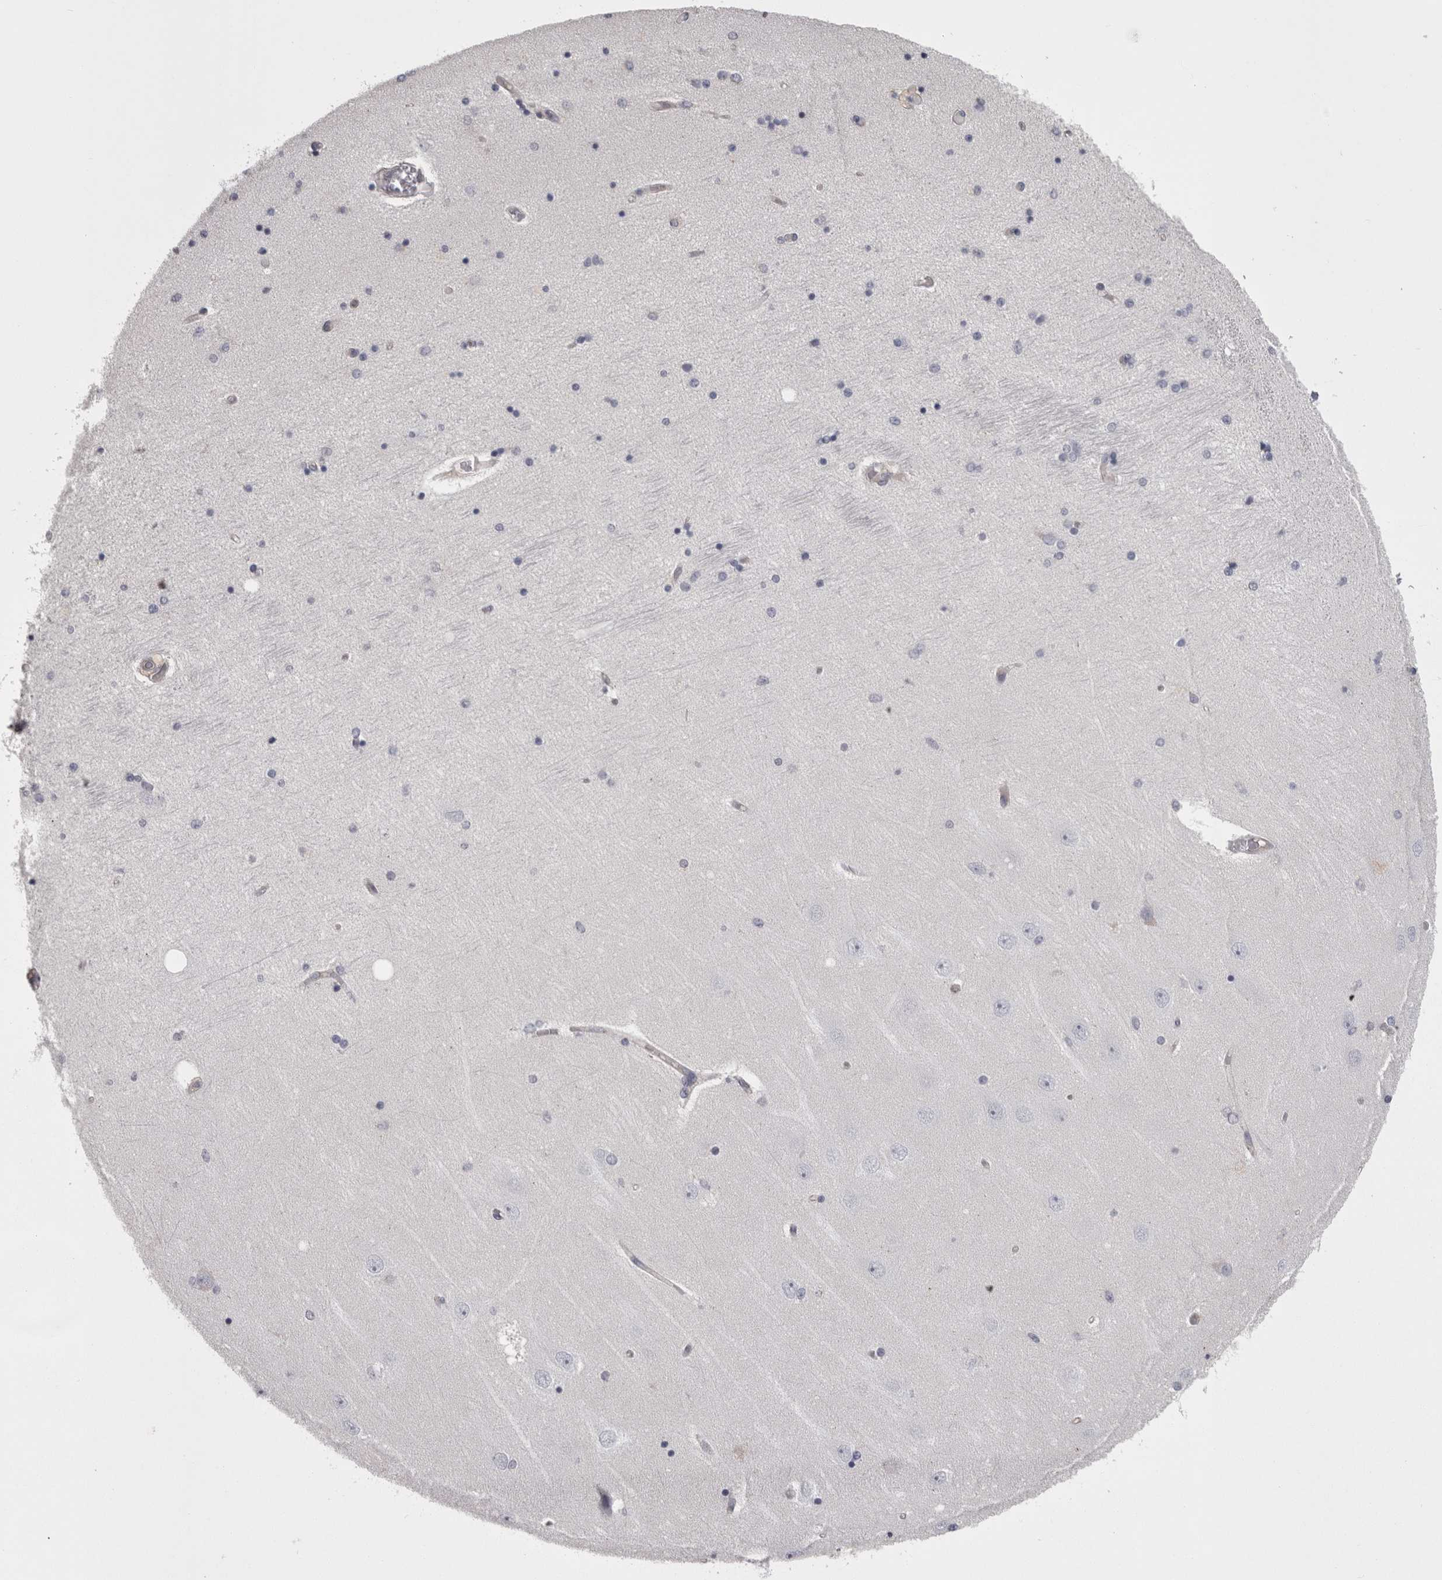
{"staining": {"intensity": "negative", "quantity": "none", "location": "none"}, "tissue": "hippocampus", "cell_type": "Glial cells", "image_type": "normal", "snomed": [{"axis": "morphology", "description": "Normal tissue, NOS"}, {"axis": "topography", "description": "Hippocampus"}], "caption": "Immunohistochemical staining of benign hippocampus demonstrates no significant positivity in glial cells. (DAB (3,3'-diaminobenzidine) immunohistochemistry with hematoxylin counter stain).", "gene": "LYZL6", "patient": {"sex": "female", "age": 54}}